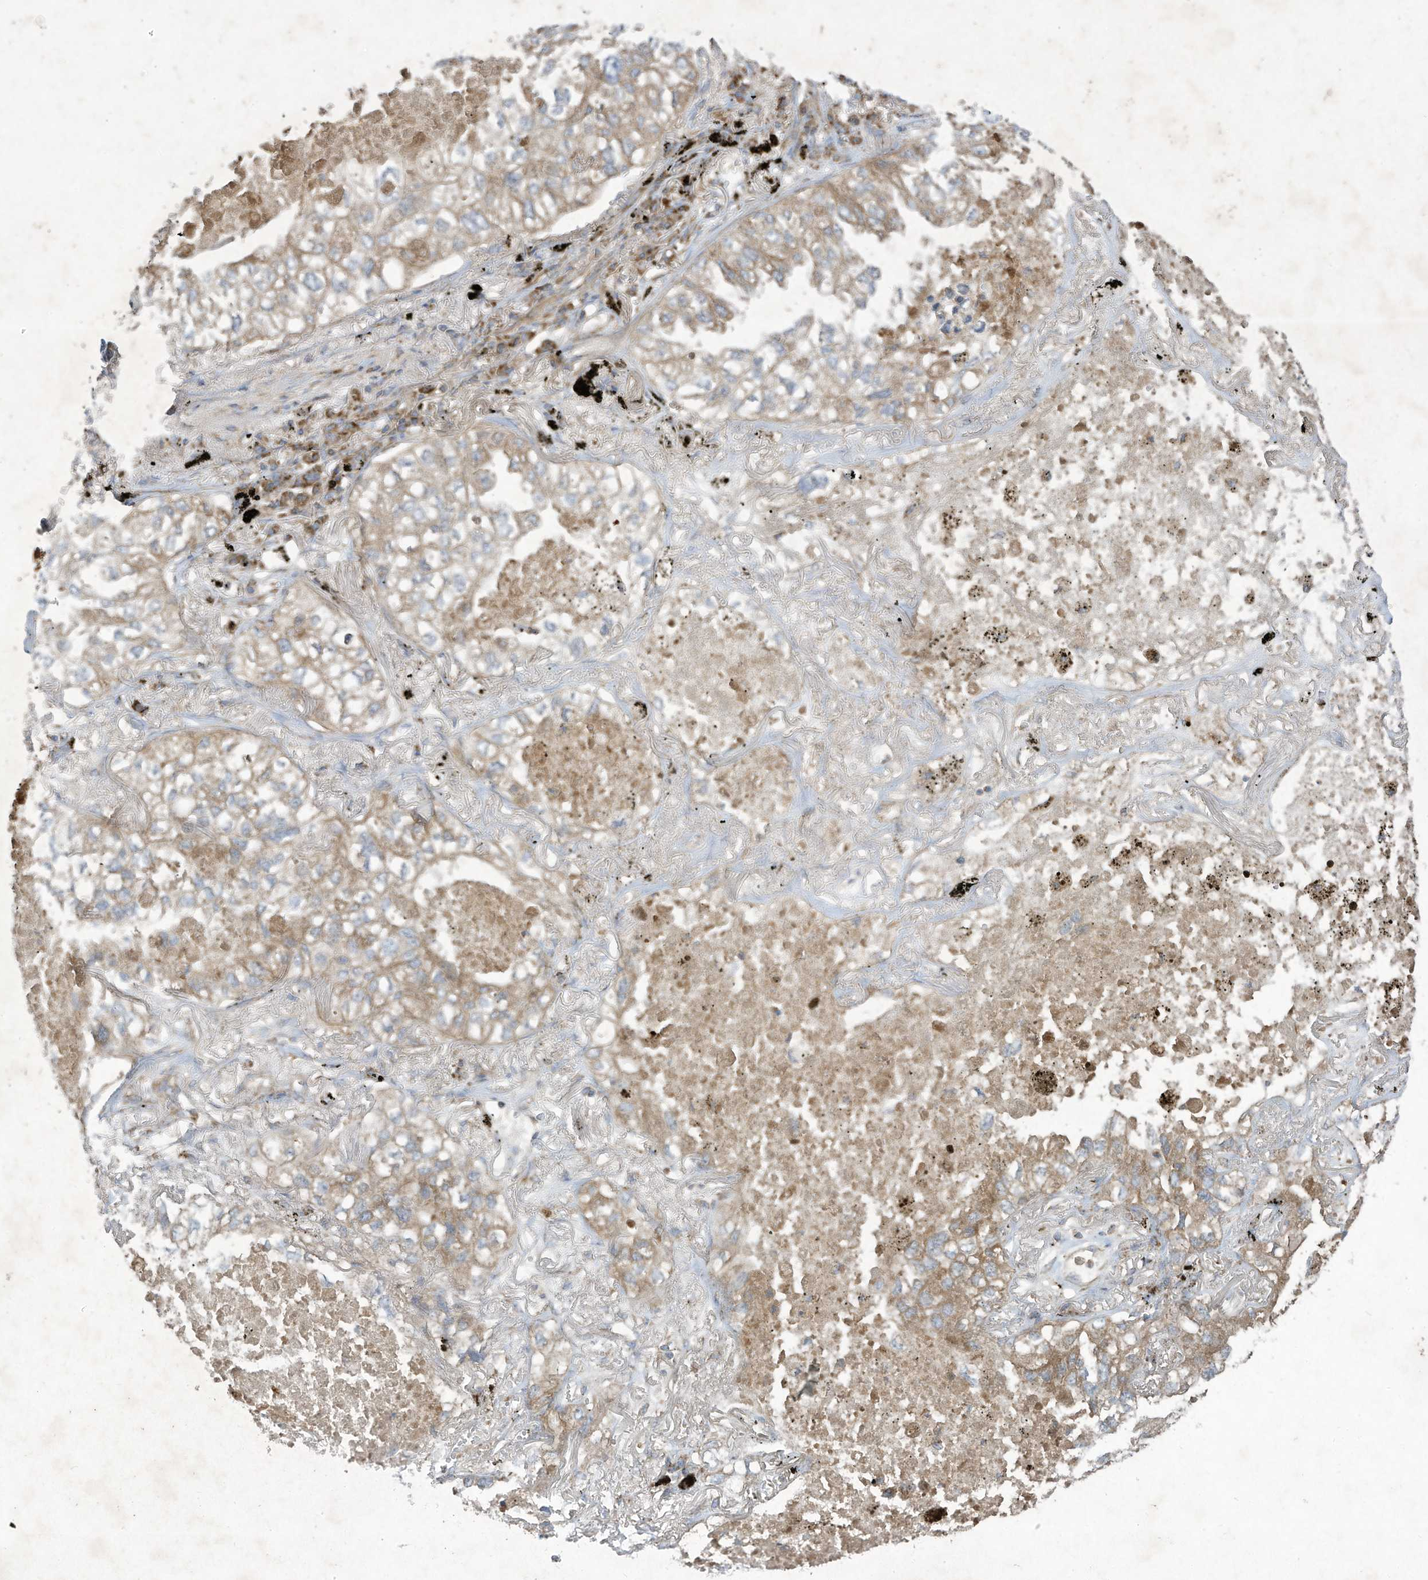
{"staining": {"intensity": "weak", "quantity": "25%-75%", "location": "cytoplasmic/membranous"}, "tissue": "lung cancer", "cell_type": "Tumor cells", "image_type": "cancer", "snomed": [{"axis": "morphology", "description": "Adenocarcinoma, NOS"}, {"axis": "topography", "description": "Lung"}], "caption": "DAB immunohistochemical staining of adenocarcinoma (lung) shows weak cytoplasmic/membranous protein expression in about 25%-75% of tumor cells.", "gene": "SYNJ2", "patient": {"sex": "male", "age": 65}}